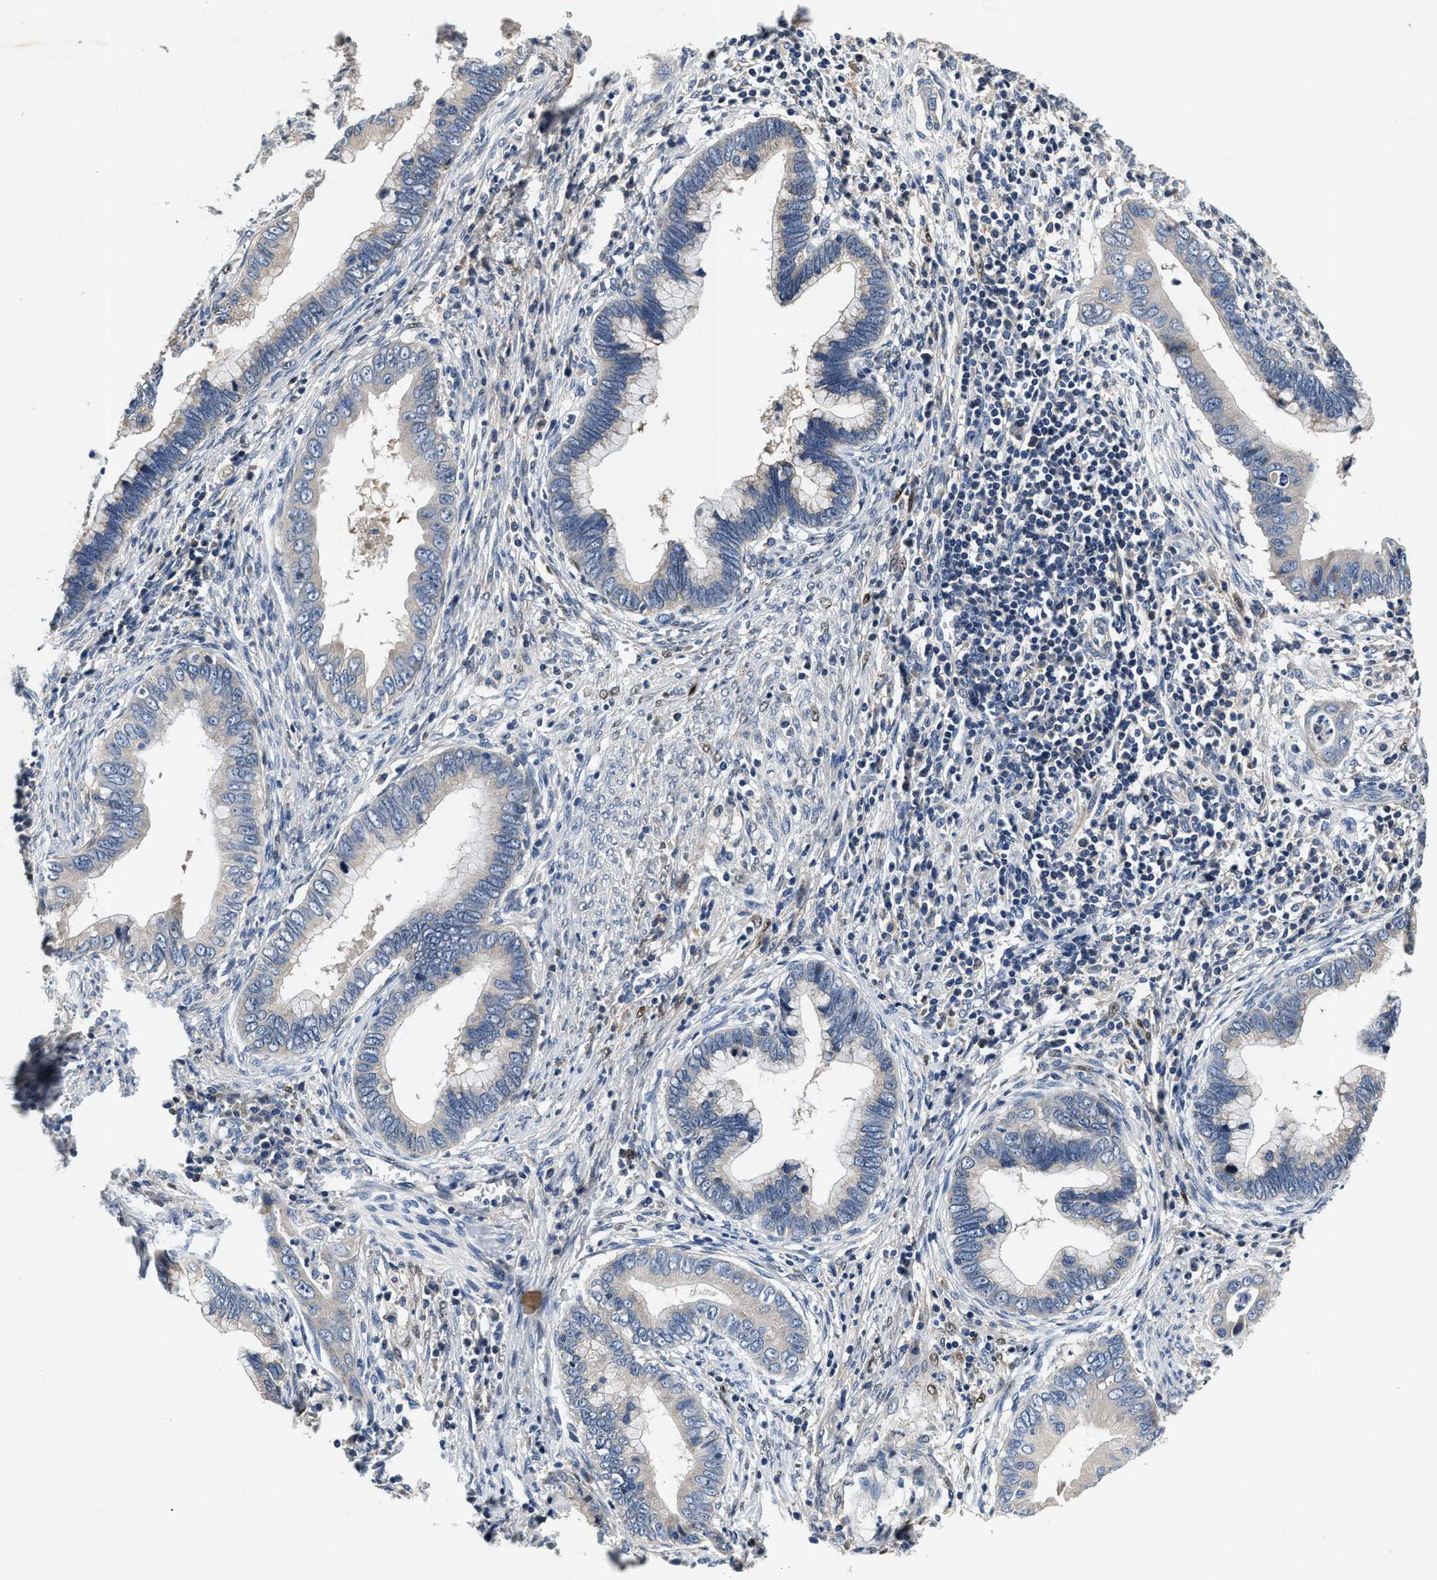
{"staining": {"intensity": "negative", "quantity": "none", "location": "none"}, "tissue": "cervical cancer", "cell_type": "Tumor cells", "image_type": "cancer", "snomed": [{"axis": "morphology", "description": "Adenocarcinoma, NOS"}, {"axis": "topography", "description": "Cervix"}], "caption": "The micrograph demonstrates no significant staining in tumor cells of cervical cancer (adenocarcinoma).", "gene": "ANKIB1", "patient": {"sex": "female", "age": 44}}